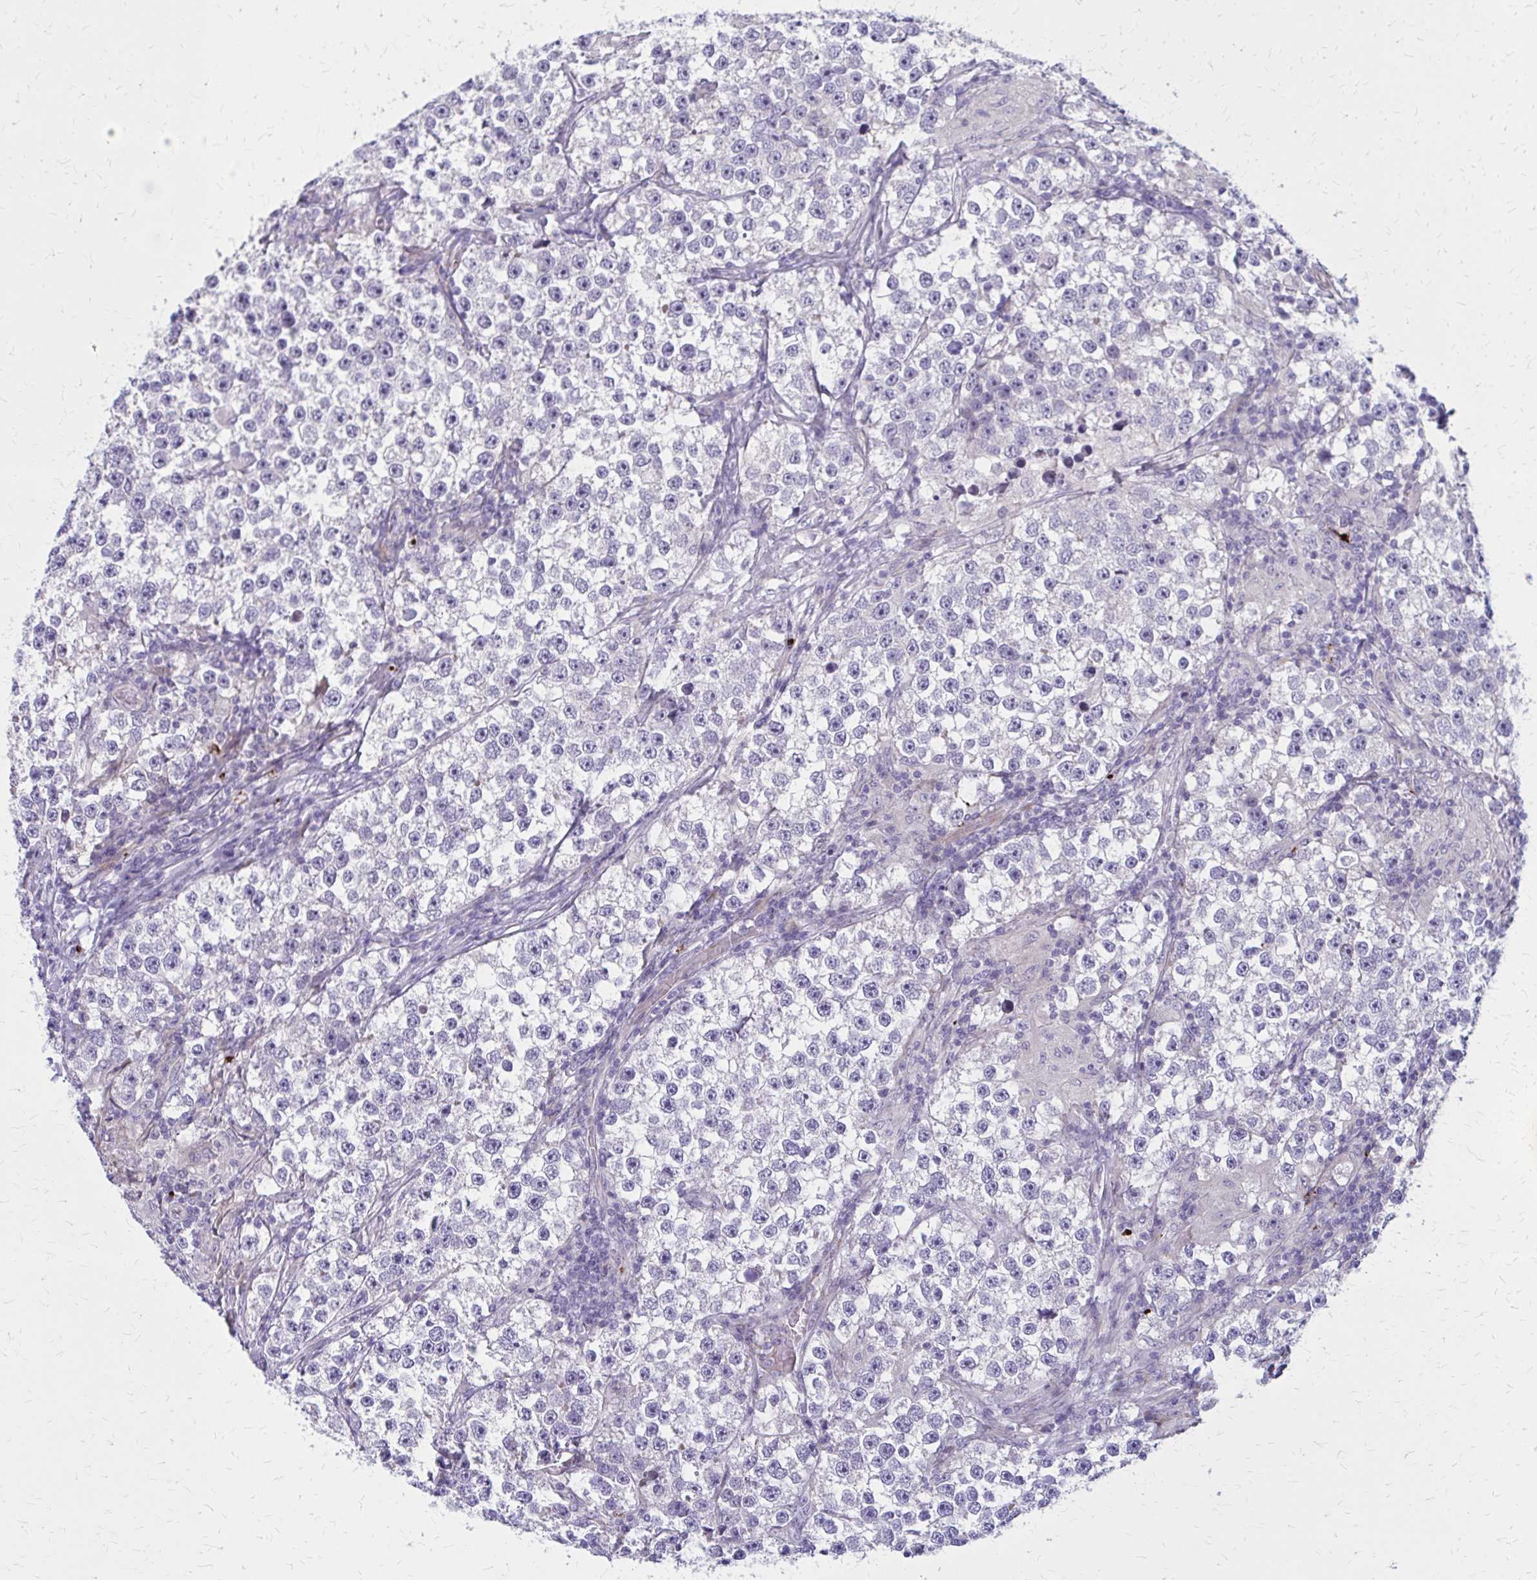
{"staining": {"intensity": "negative", "quantity": "none", "location": "none"}, "tissue": "testis cancer", "cell_type": "Tumor cells", "image_type": "cancer", "snomed": [{"axis": "morphology", "description": "Seminoma, NOS"}, {"axis": "topography", "description": "Testis"}], "caption": "This is a photomicrograph of immunohistochemistry staining of seminoma (testis), which shows no positivity in tumor cells.", "gene": "GLYATL2", "patient": {"sex": "male", "age": 46}}